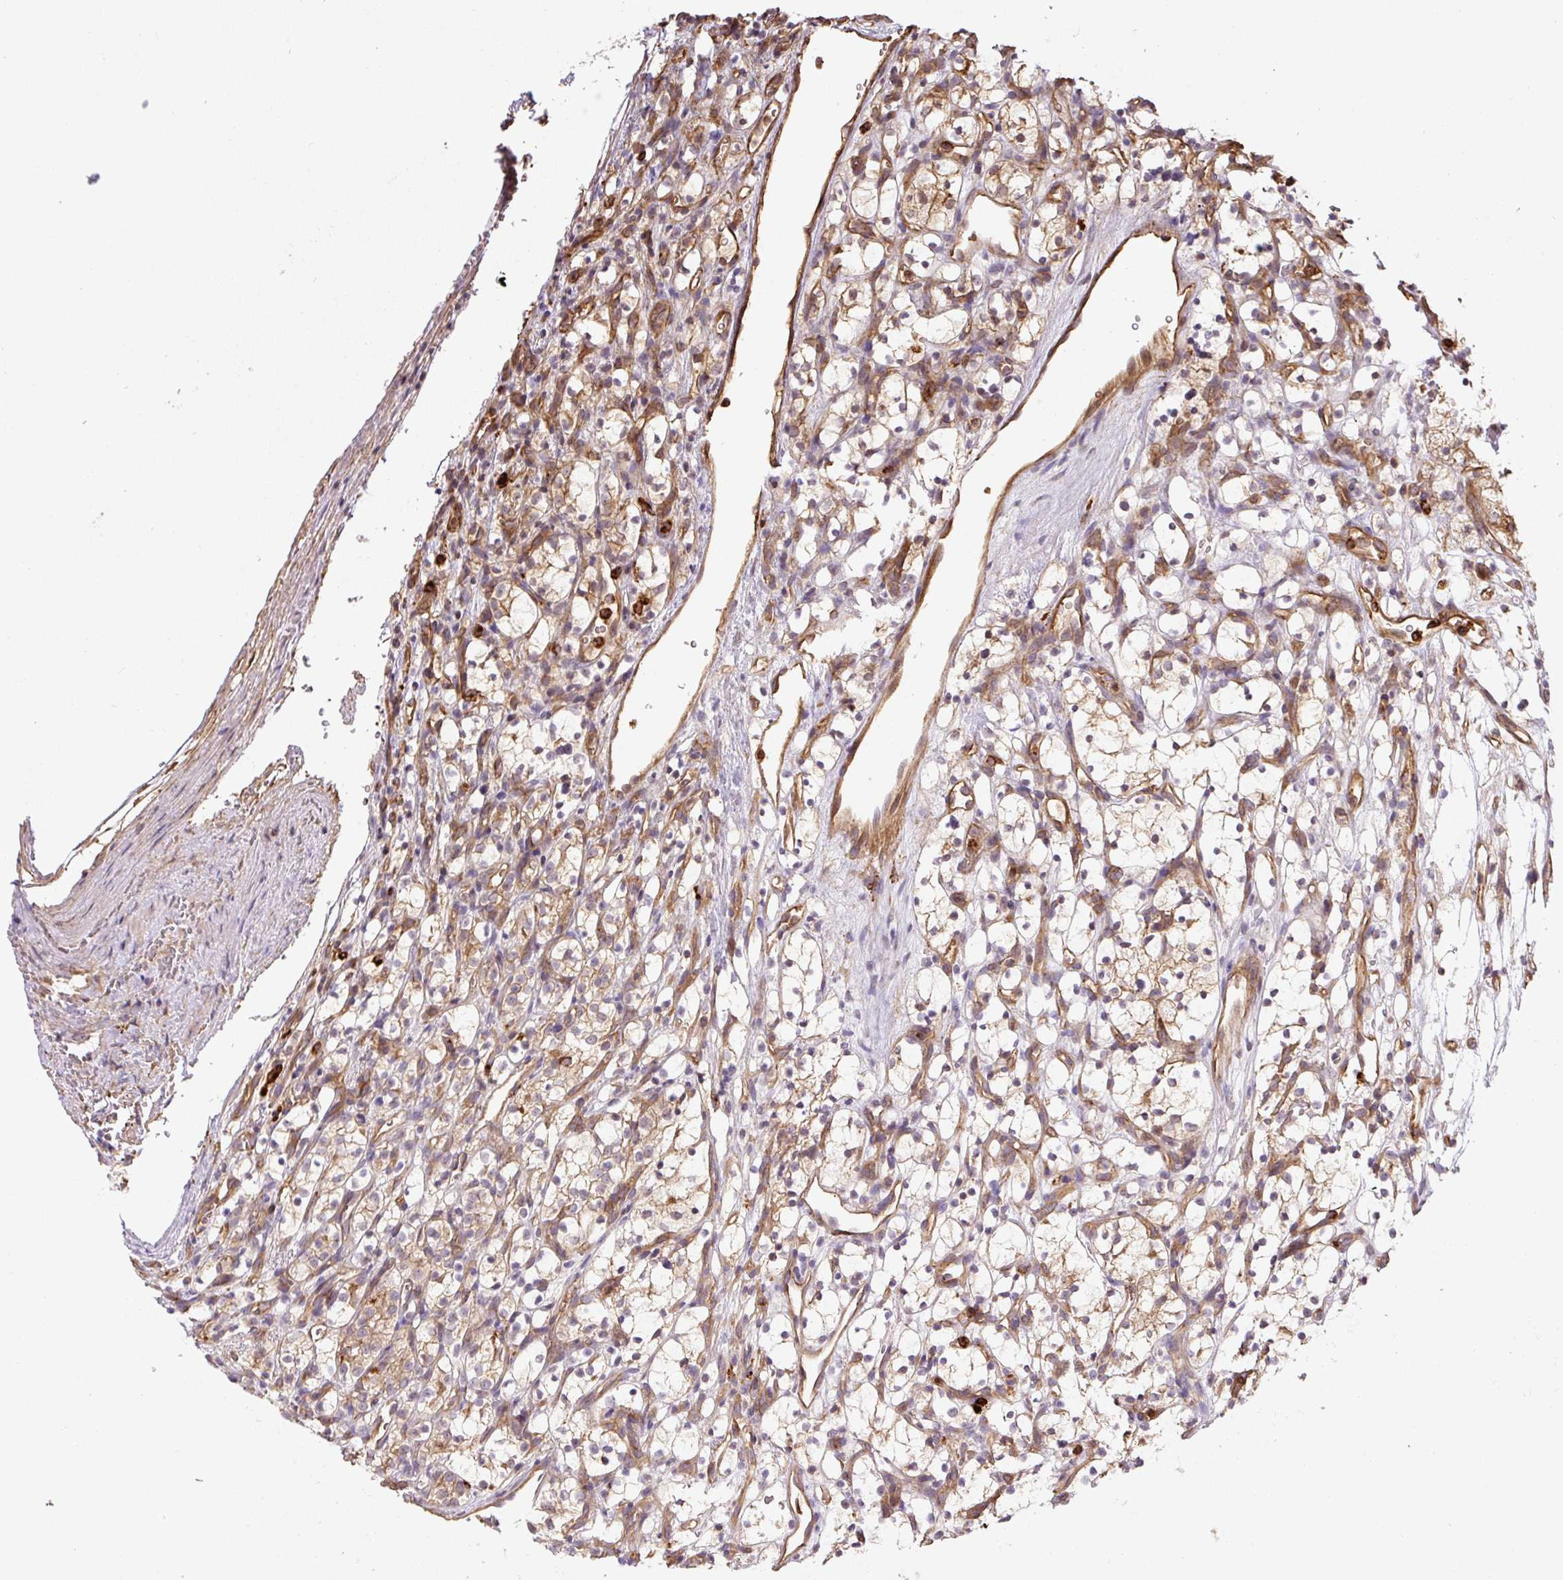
{"staining": {"intensity": "negative", "quantity": "none", "location": "none"}, "tissue": "renal cancer", "cell_type": "Tumor cells", "image_type": "cancer", "snomed": [{"axis": "morphology", "description": "Adenocarcinoma, NOS"}, {"axis": "topography", "description": "Kidney"}], "caption": "This image is of renal adenocarcinoma stained with IHC to label a protein in brown with the nuclei are counter-stained blue. There is no expression in tumor cells.", "gene": "B3GALT5", "patient": {"sex": "female", "age": 69}}